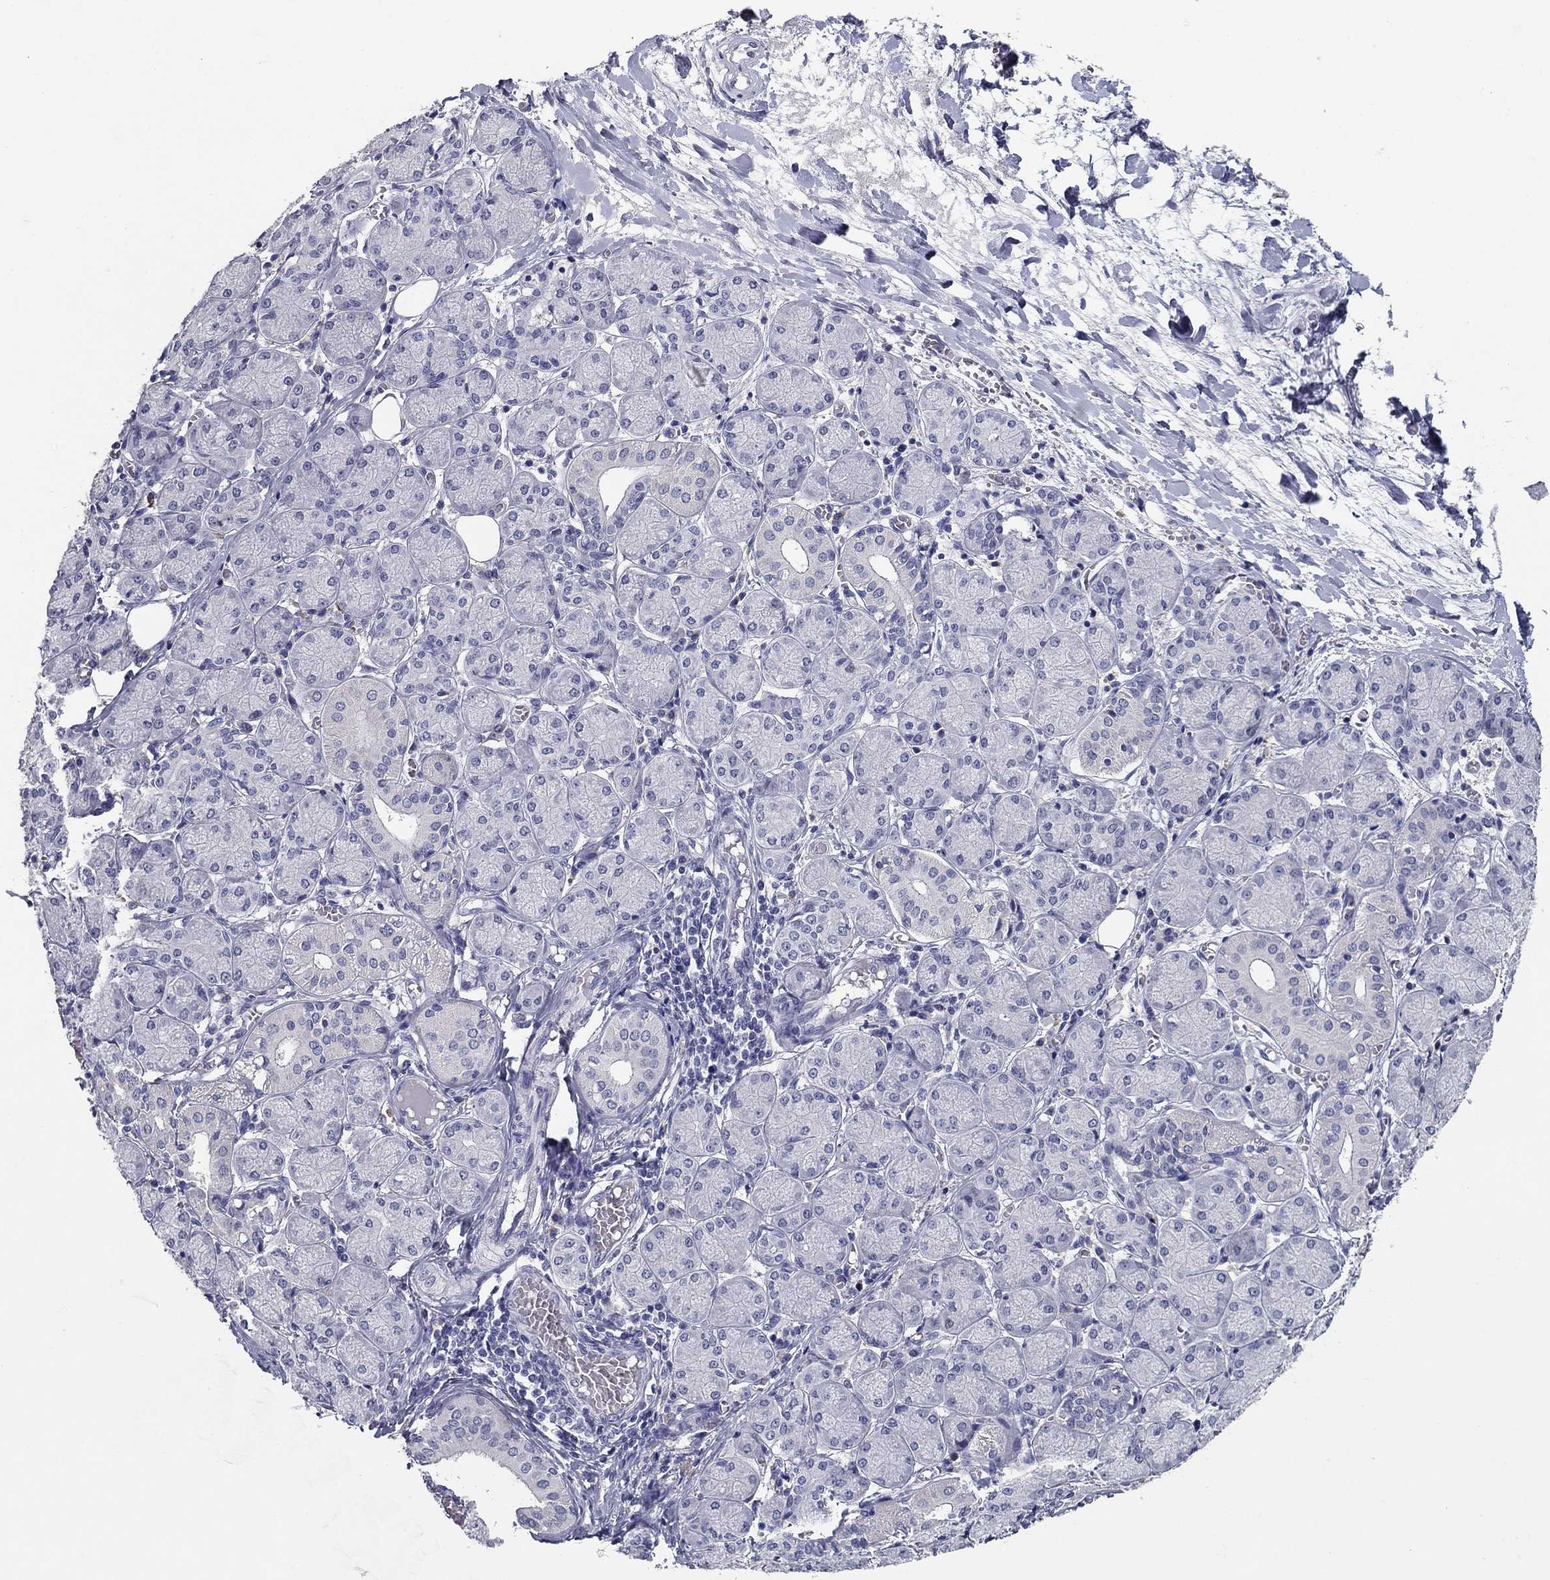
{"staining": {"intensity": "negative", "quantity": "none", "location": "none"}, "tissue": "salivary gland", "cell_type": "Glandular cells", "image_type": "normal", "snomed": [{"axis": "morphology", "description": "Normal tissue, NOS"}, {"axis": "topography", "description": "Salivary gland"}, {"axis": "topography", "description": "Peripheral nerve tissue"}], "caption": "An IHC histopathology image of unremarkable salivary gland is shown. There is no staining in glandular cells of salivary gland.", "gene": "POMC", "patient": {"sex": "female", "age": 24}}